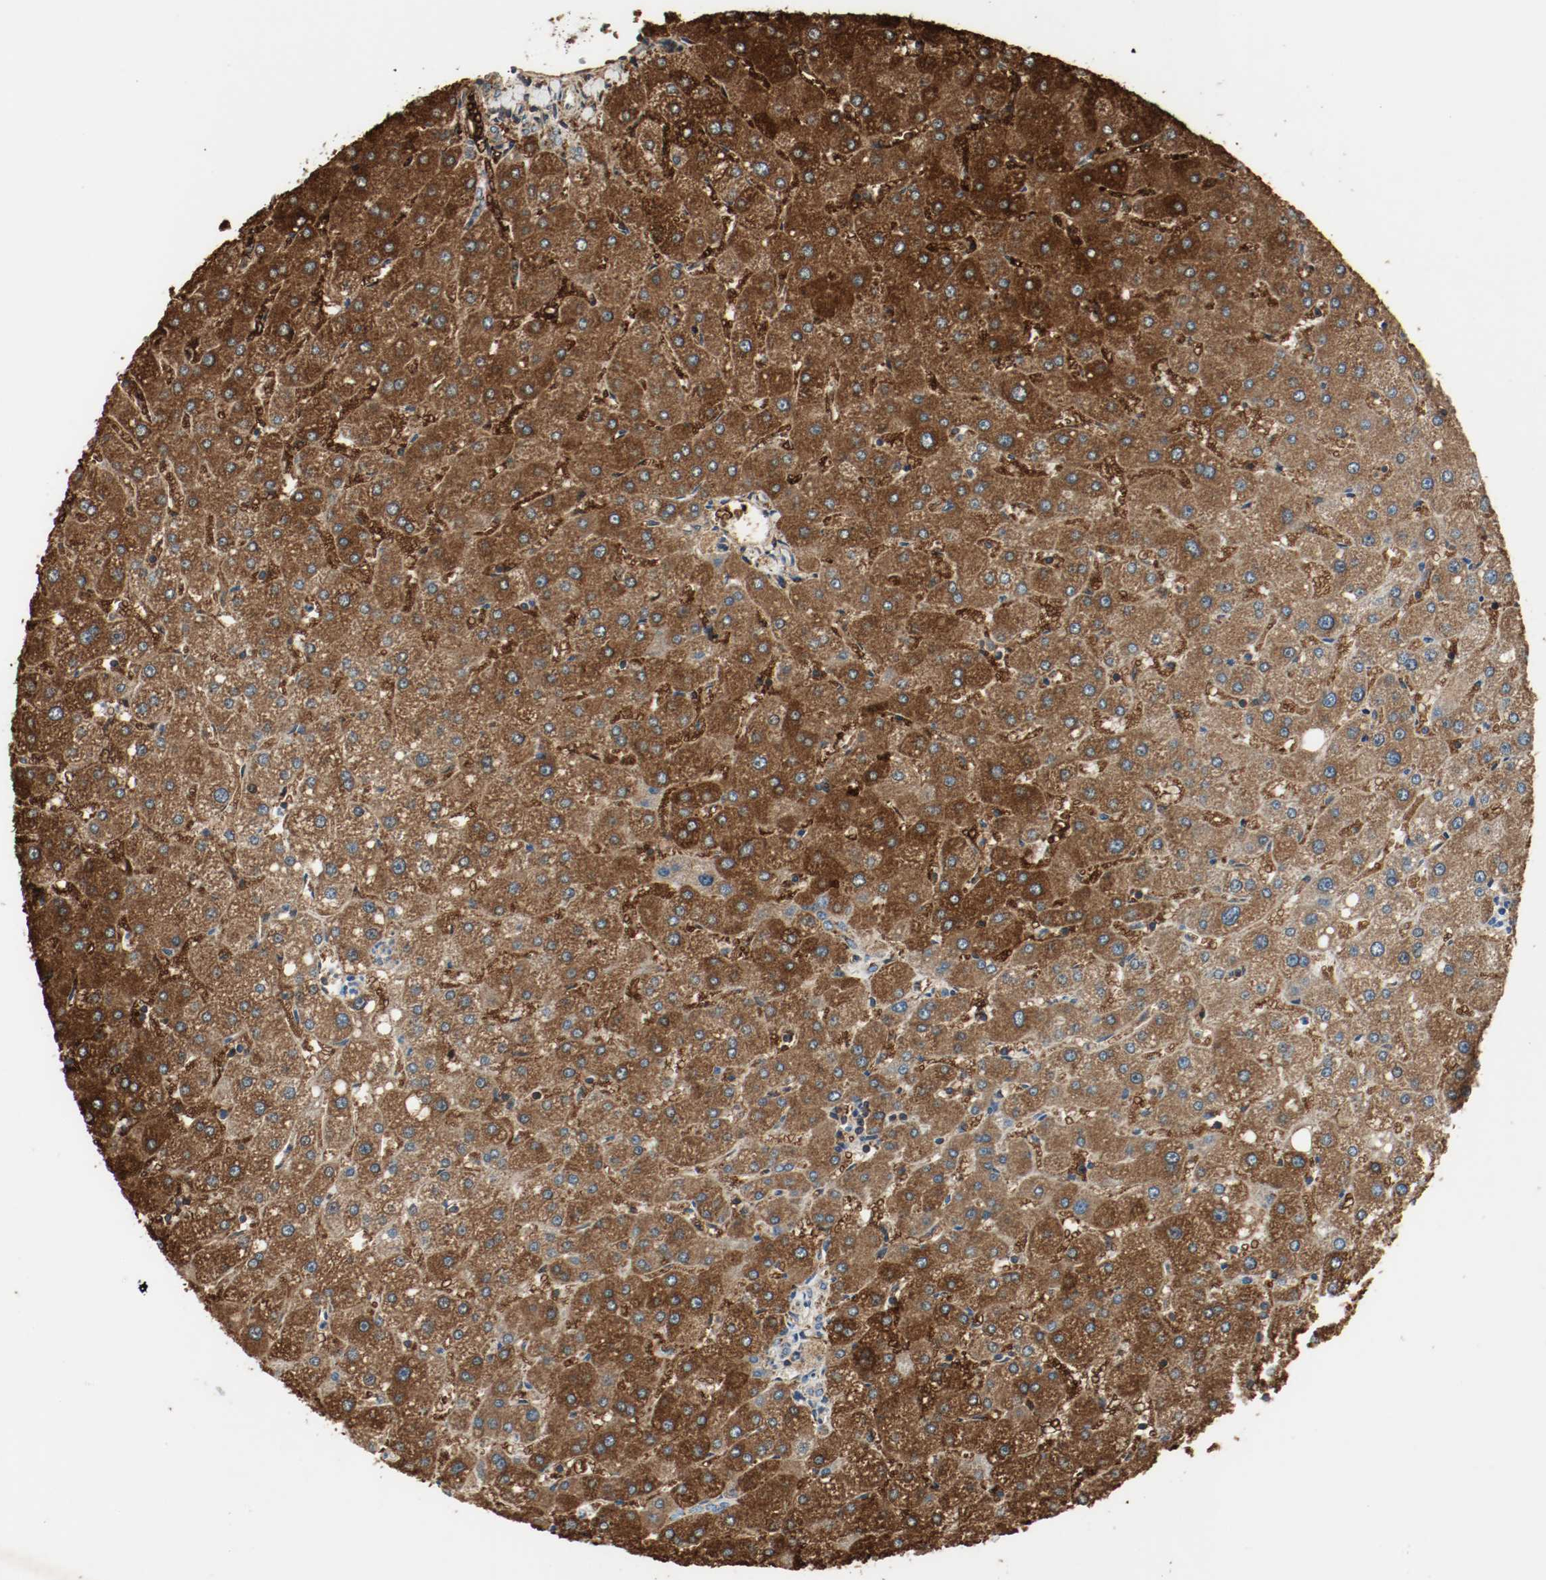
{"staining": {"intensity": "moderate", "quantity": ">75%", "location": "cytoplasmic/membranous"}, "tissue": "liver", "cell_type": "Cholangiocytes", "image_type": "normal", "snomed": [{"axis": "morphology", "description": "Normal tissue, NOS"}, {"axis": "topography", "description": "Liver"}], "caption": "Brown immunohistochemical staining in normal human liver exhibits moderate cytoplasmic/membranous staining in approximately >75% of cholangiocytes.", "gene": "PLCG1", "patient": {"sex": "male", "age": 67}}